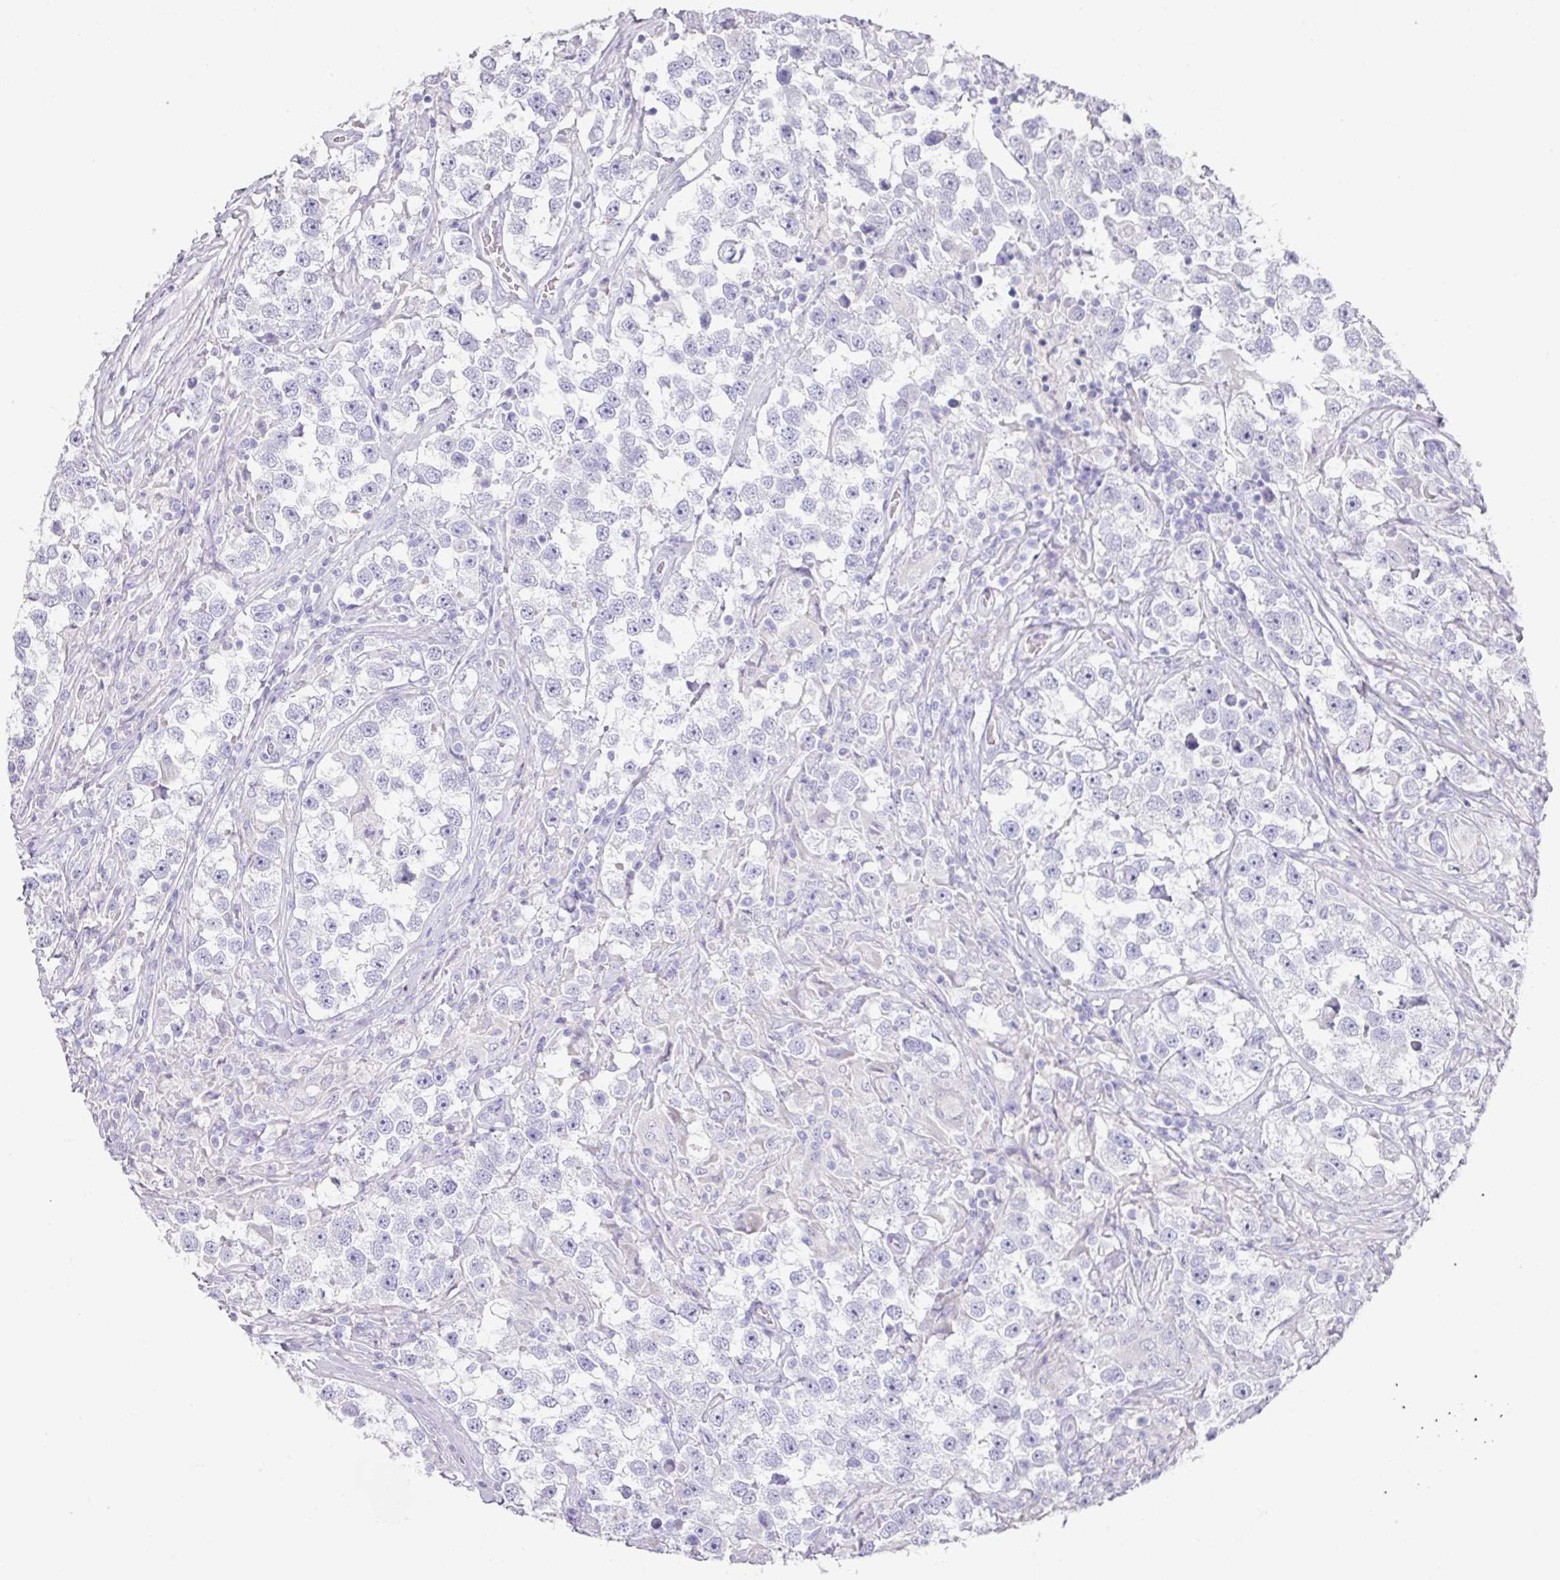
{"staining": {"intensity": "negative", "quantity": "none", "location": "none"}, "tissue": "testis cancer", "cell_type": "Tumor cells", "image_type": "cancer", "snomed": [{"axis": "morphology", "description": "Seminoma, NOS"}, {"axis": "topography", "description": "Testis"}], "caption": "High power microscopy photomicrograph of an immunohistochemistry (IHC) photomicrograph of testis cancer (seminoma), revealing no significant staining in tumor cells.", "gene": "TARM1", "patient": {"sex": "male", "age": 46}}